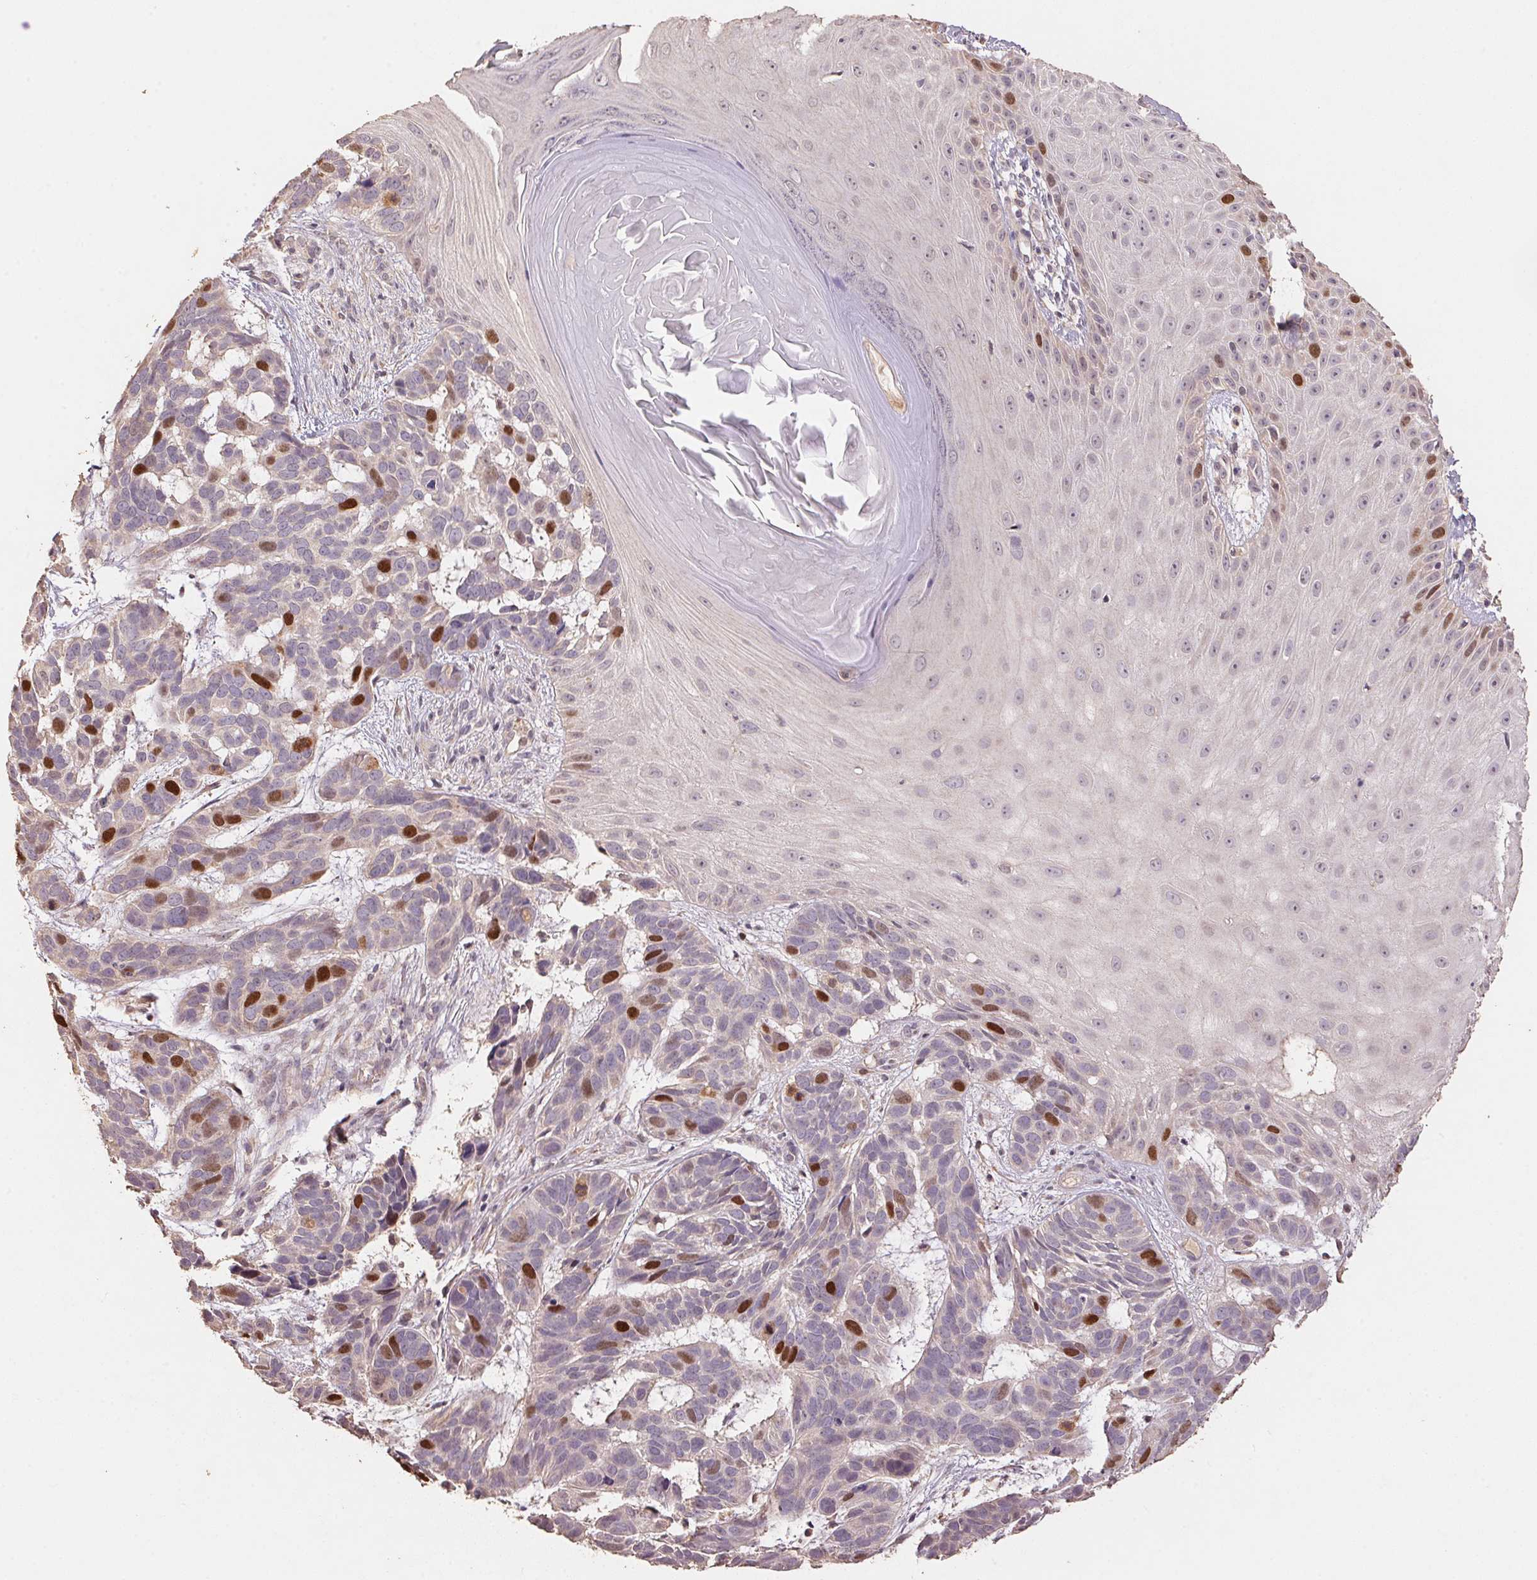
{"staining": {"intensity": "strong", "quantity": "<25%", "location": "nuclear"}, "tissue": "skin cancer", "cell_type": "Tumor cells", "image_type": "cancer", "snomed": [{"axis": "morphology", "description": "Basal cell carcinoma"}, {"axis": "topography", "description": "Skin"}], "caption": "Tumor cells display medium levels of strong nuclear positivity in approximately <25% of cells in human skin basal cell carcinoma. (DAB (3,3'-diaminobenzidine) IHC with brightfield microscopy, high magnification).", "gene": "CENPF", "patient": {"sex": "male", "age": 78}}